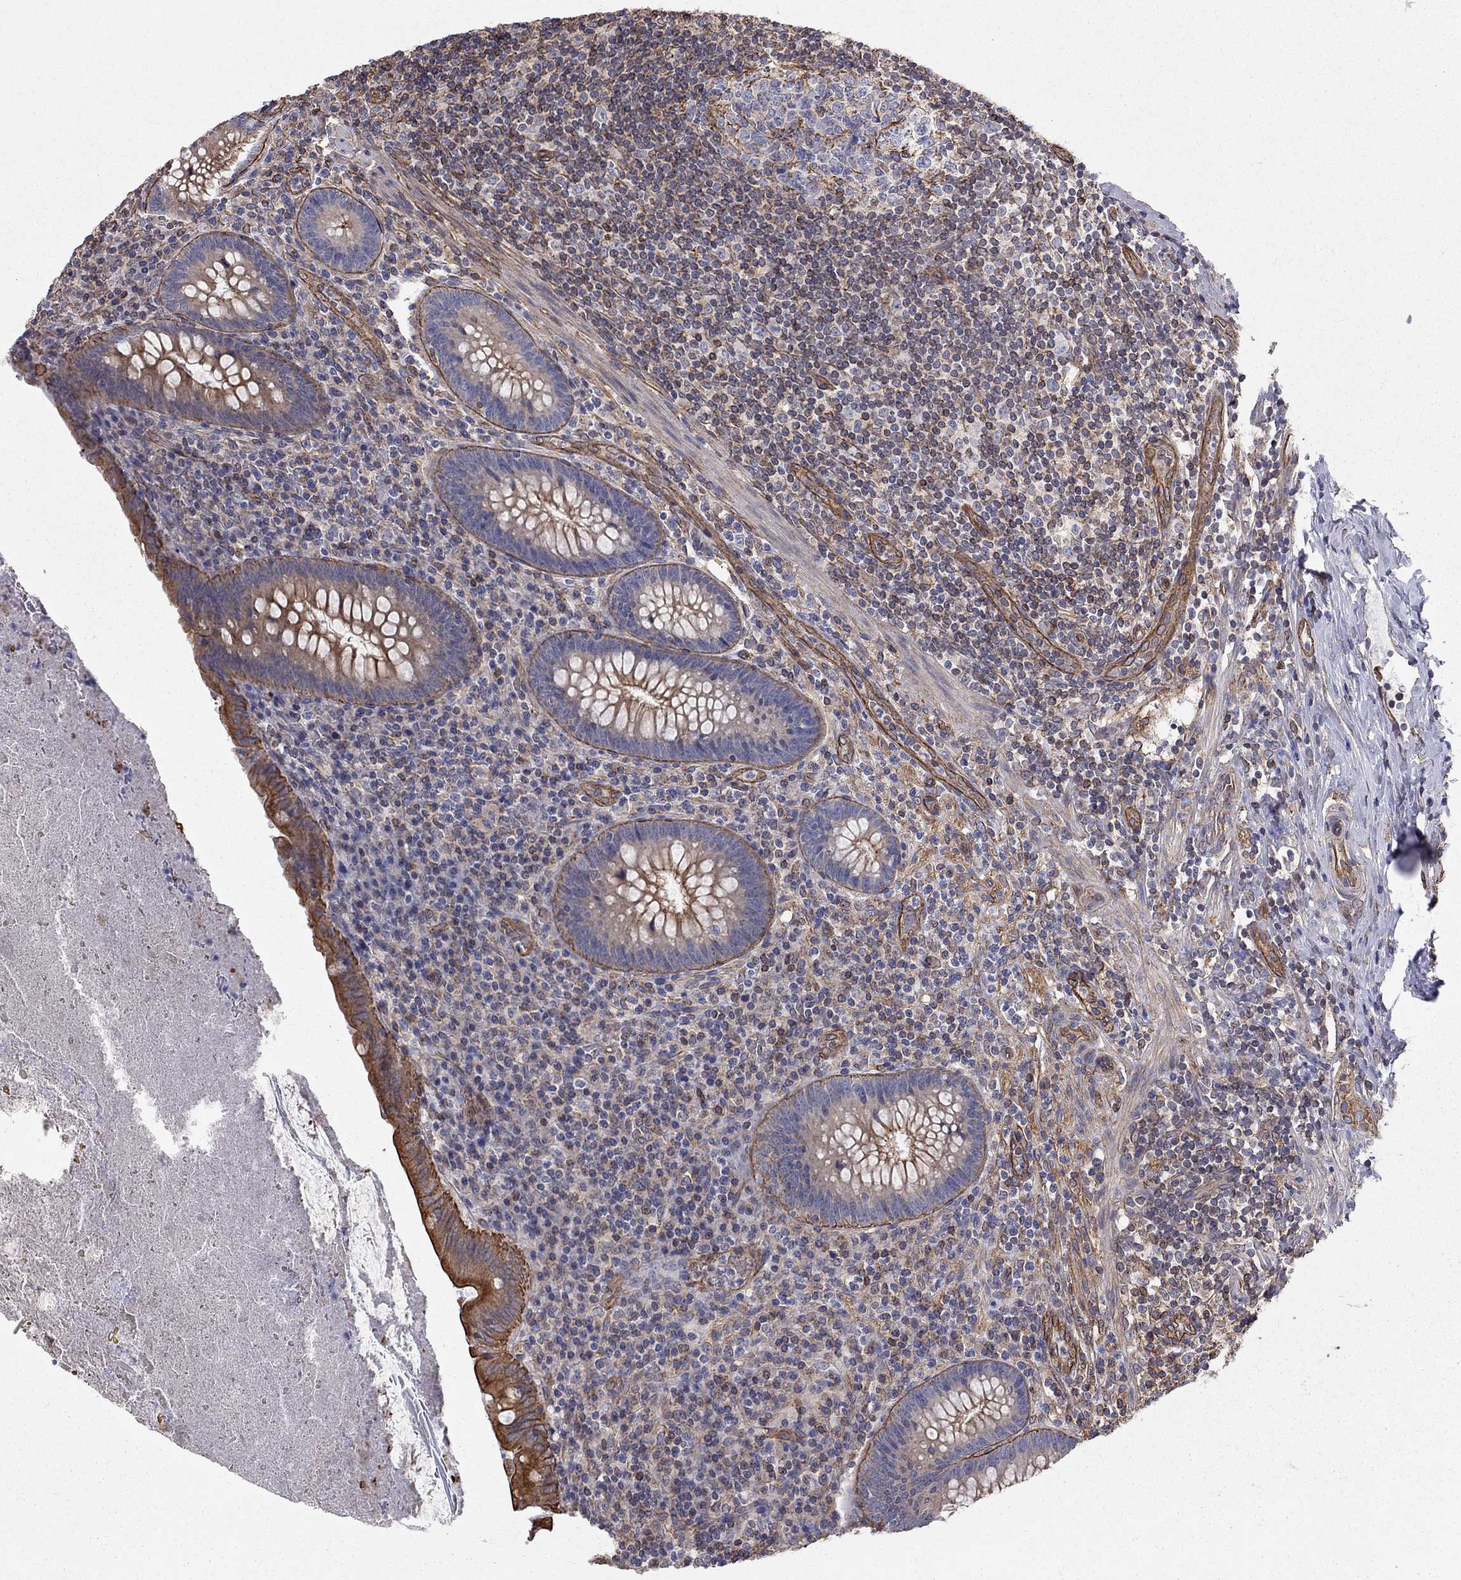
{"staining": {"intensity": "strong", "quantity": "25%-75%", "location": "cytoplasmic/membranous"}, "tissue": "appendix", "cell_type": "Glandular cells", "image_type": "normal", "snomed": [{"axis": "morphology", "description": "Normal tissue, NOS"}, {"axis": "topography", "description": "Appendix"}], "caption": "The histopathology image exhibits a brown stain indicating the presence of a protein in the cytoplasmic/membranous of glandular cells in appendix. Using DAB (brown) and hematoxylin (blue) stains, captured at high magnification using brightfield microscopy.", "gene": "BICDL2", "patient": {"sex": "male", "age": 47}}